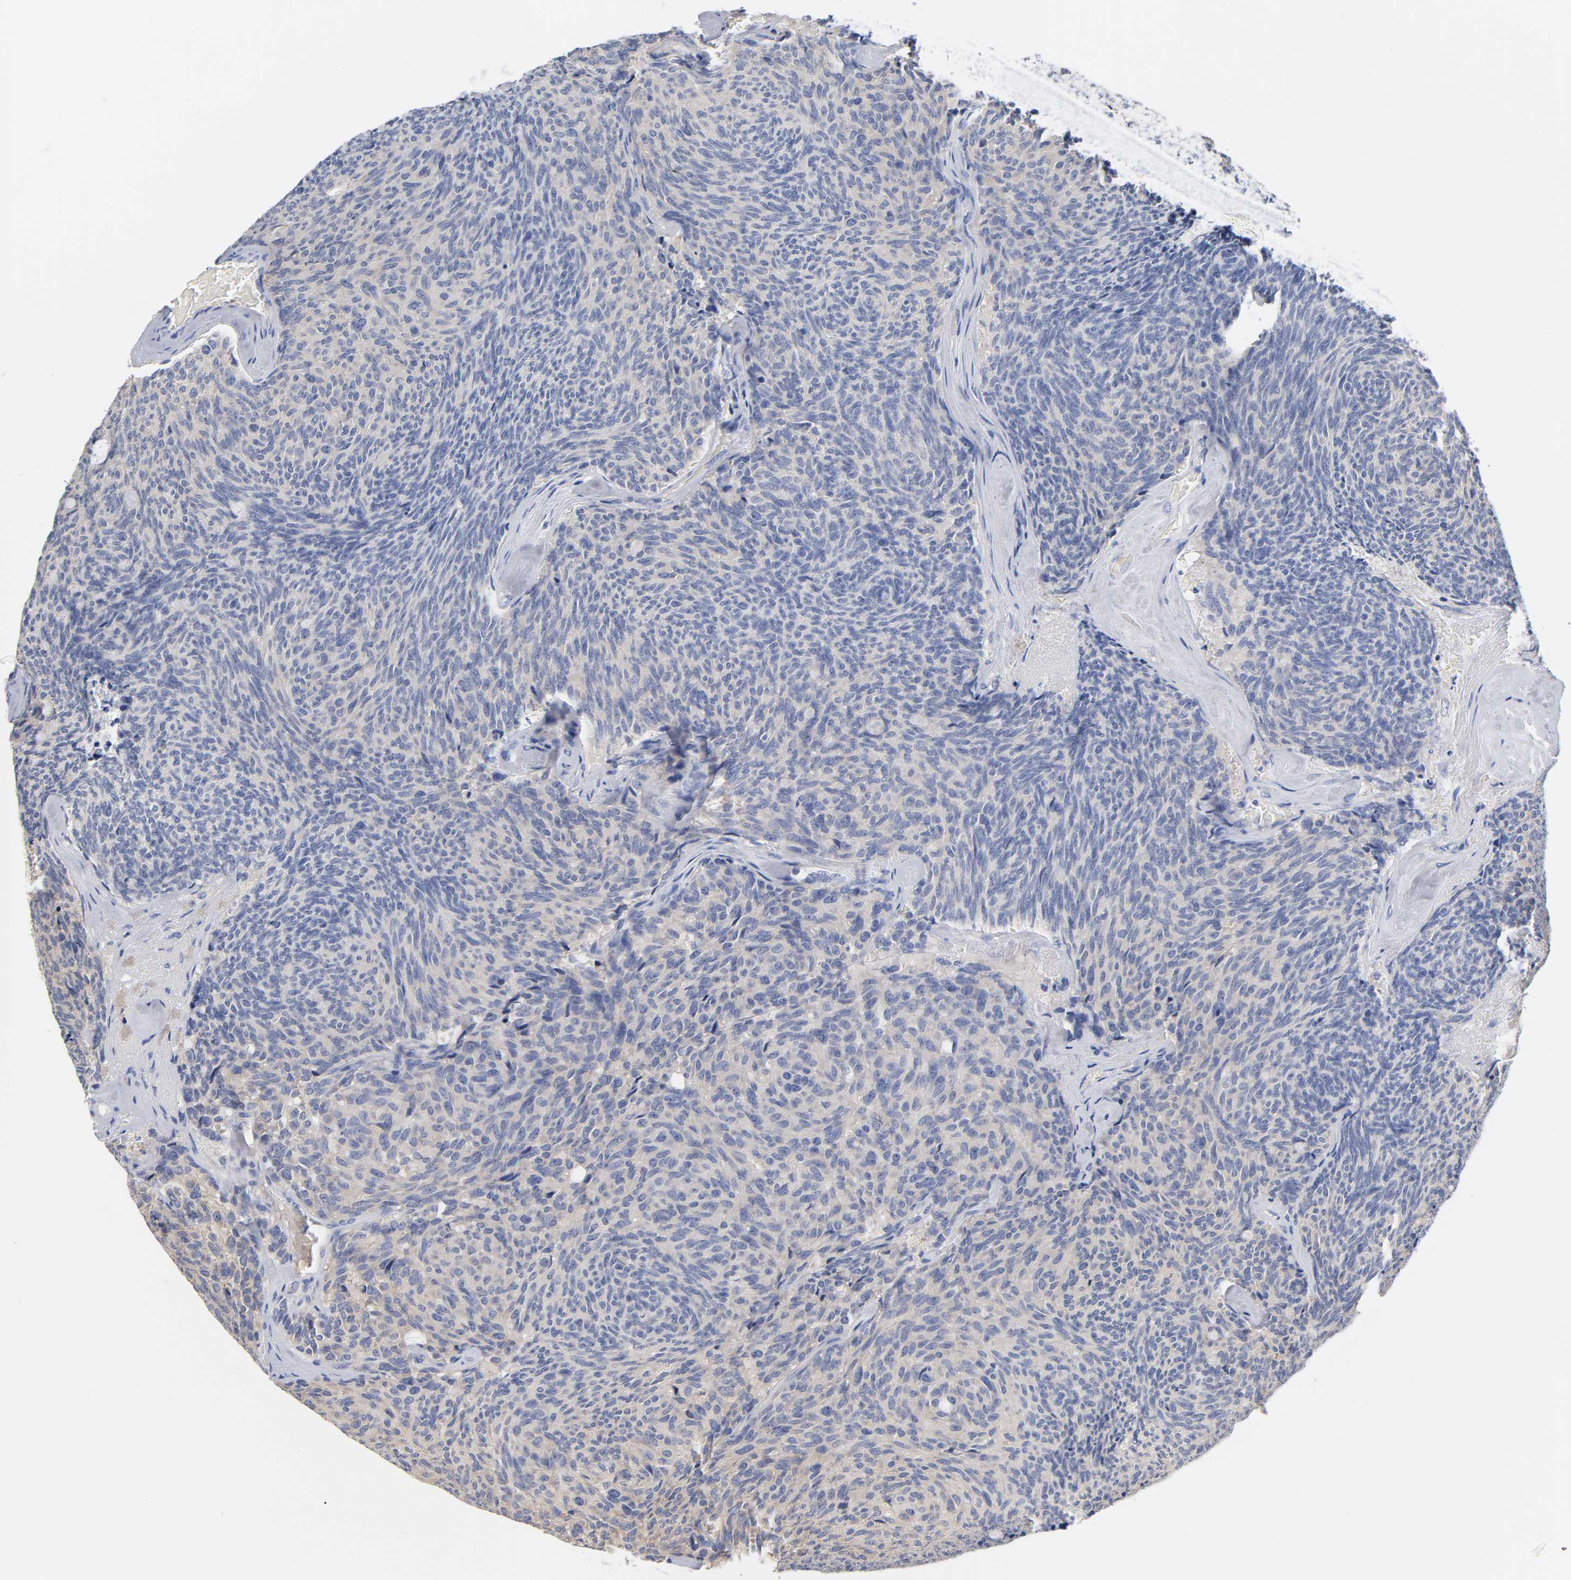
{"staining": {"intensity": "weak", "quantity": ">75%", "location": "cytoplasmic/membranous"}, "tissue": "carcinoid", "cell_type": "Tumor cells", "image_type": "cancer", "snomed": [{"axis": "morphology", "description": "Carcinoid, malignant, NOS"}, {"axis": "topography", "description": "Pancreas"}], "caption": "Protein analysis of malignant carcinoid tissue reveals weak cytoplasmic/membranous positivity in about >75% of tumor cells.", "gene": "RPS29", "patient": {"sex": "female", "age": 54}}